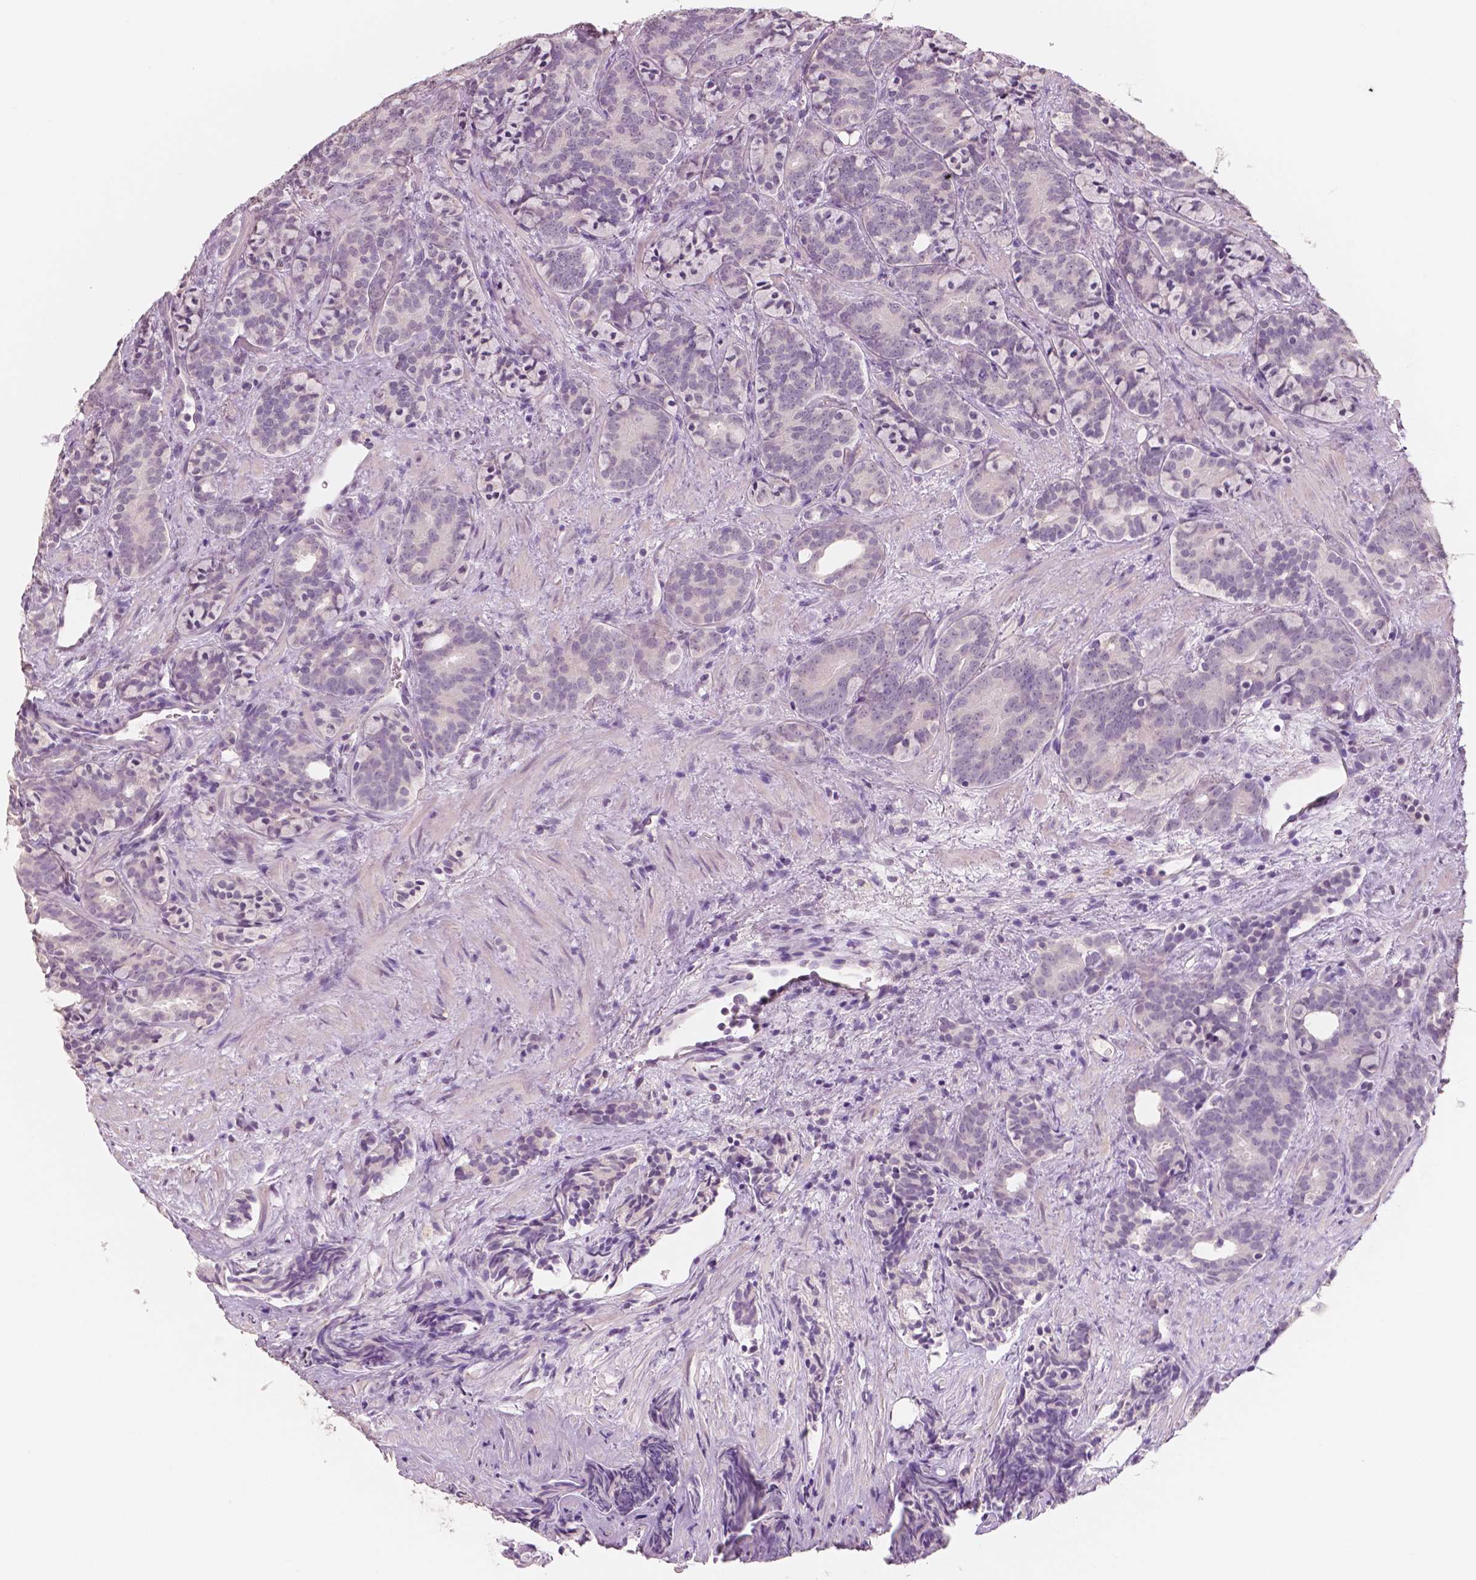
{"staining": {"intensity": "negative", "quantity": "none", "location": "none"}, "tissue": "prostate cancer", "cell_type": "Tumor cells", "image_type": "cancer", "snomed": [{"axis": "morphology", "description": "Adenocarcinoma, High grade"}, {"axis": "topography", "description": "Prostate"}], "caption": "A photomicrograph of human prostate cancer (adenocarcinoma (high-grade)) is negative for staining in tumor cells.", "gene": "NECAB1", "patient": {"sex": "male", "age": 84}}